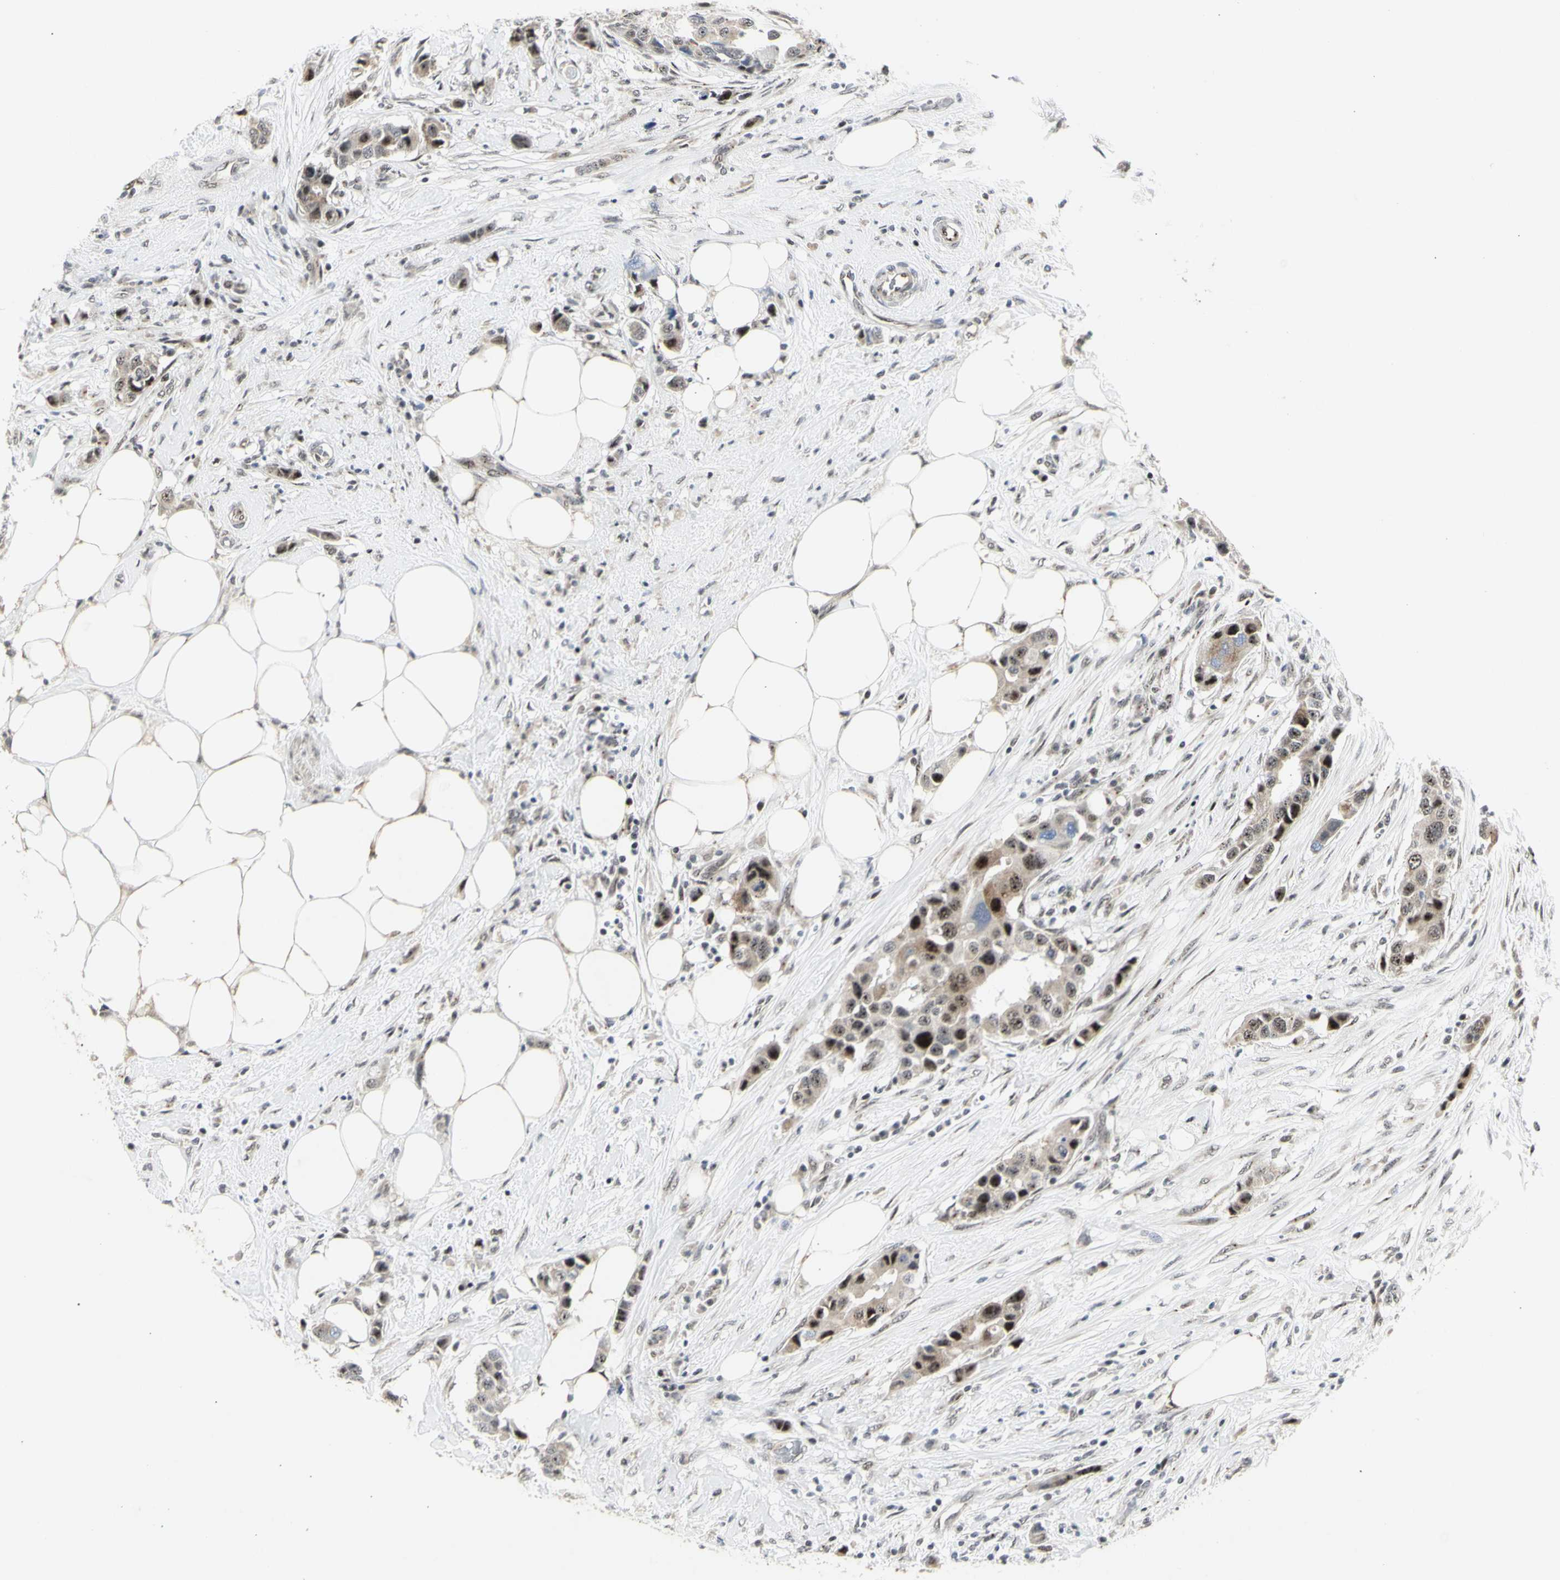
{"staining": {"intensity": "strong", "quantity": ">75%", "location": "cytoplasmic/membranous,nuclear"}, "tissue": "breast cancer", "cell_type": "Tumor cells", "image_type": "cancer", "snomed": [{"axis": "morphology", "description": "Normal tissue, NOS"}, {"axis": "morphology", "description": "Duct carcinoma"}, {"axis": "topography", "description": "Breast"}], "caption": "Protein staining of breast cancer tissue exhibits strong cytoplasmic/membranous and nuclear positivity in about >75% of tumor cells. The protein is shown in brown color, while the nuclei are stained blue.", "gene": "DHRS7B", "patient": {"sex": "female", "age": 50}}